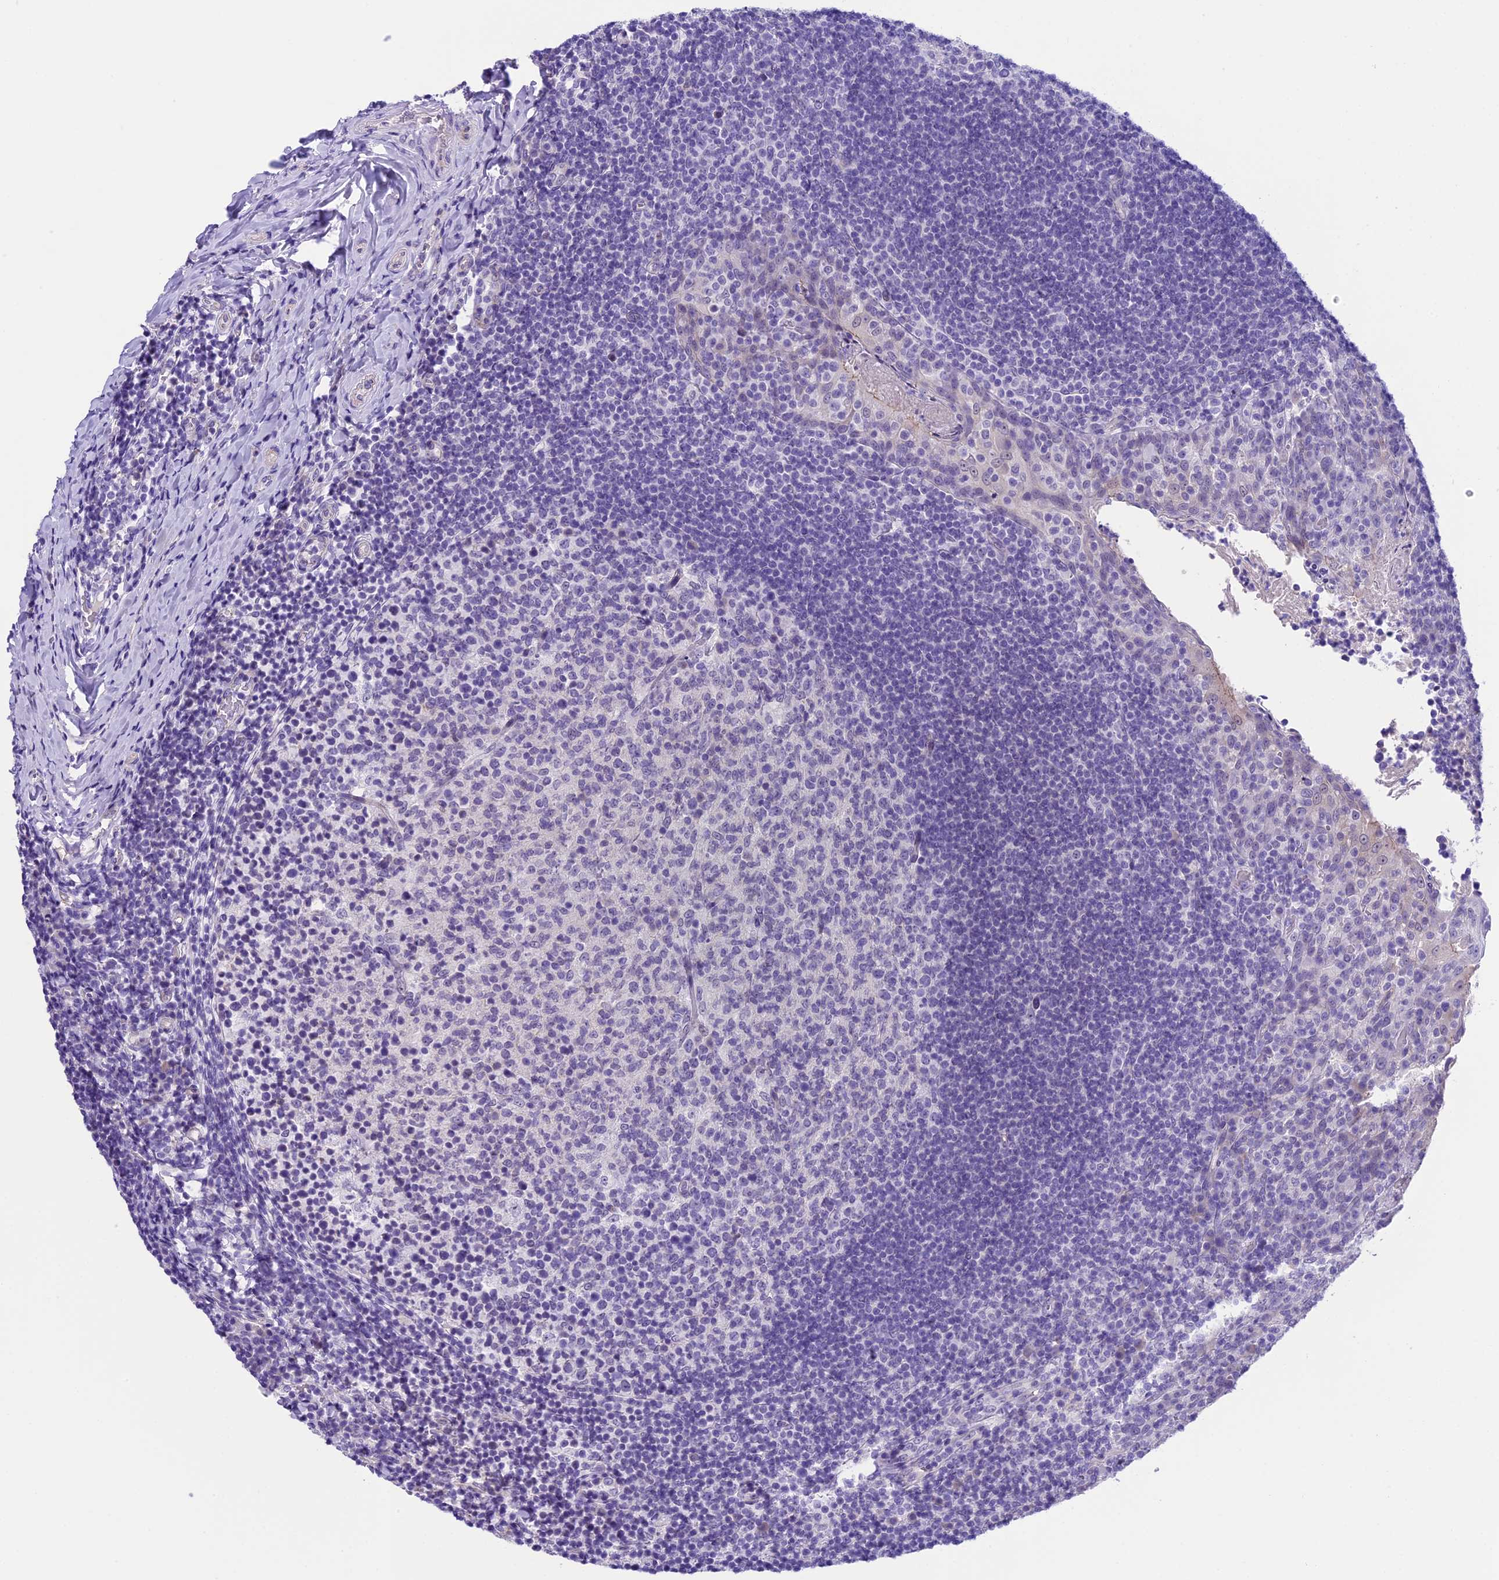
{"staining": {"intensity": "negative", "quantity": "none", "location": "none"}, "tissue": "tonsil", "cell_type": "Germinal center cells", "image_type": "normal", "snomed": [{"axis": "morphology", "description": "Normal tissue, NOS"}, {"axis": "topography", "description": "Tonsil"}], "caption": "This photomicrograph is of benign tonsil stained with IHC to label a protein in brown with the nuclei are counter-stained blue. There is no staining in germinal center cells.", "gene": "PRR15", "patient": {"sex": "female", "age": 10}}